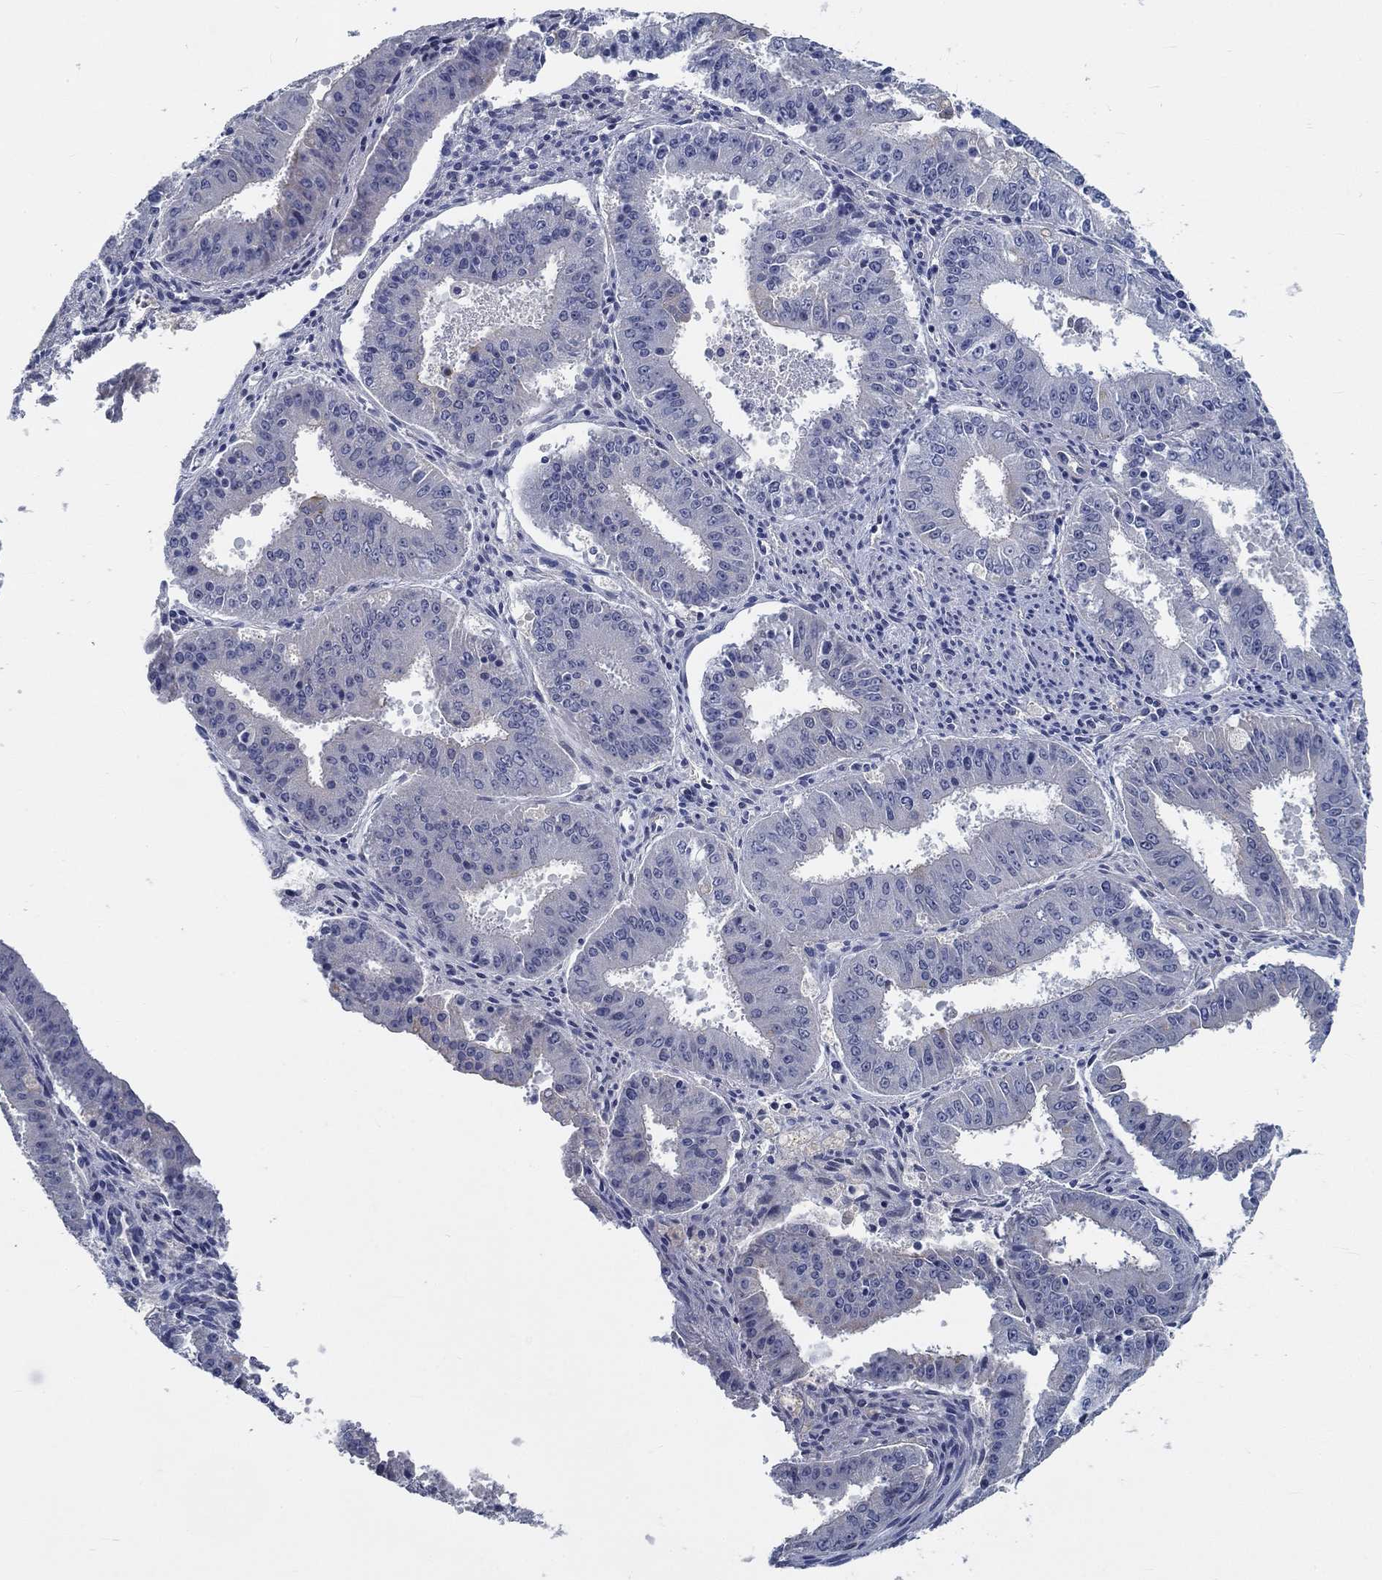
{"staining": {"intensity": "negative", "quantity": "none", "location": "none"}, "tissue": "ovarian cancer", "cell_type": "Tumor cells", "image_type": "cancer", "snomed": [{"axis": "morphology", "description": "Carcinoma, endometroid"}, {"axis": "topography", "description": "Ovary"}], "caption": "A micrograph of ovarian cancer stained for a protein shows no brown staining in tumor cells.", "gene": "MYBPC1", "patient": {"sex": "female", "age": 42}}